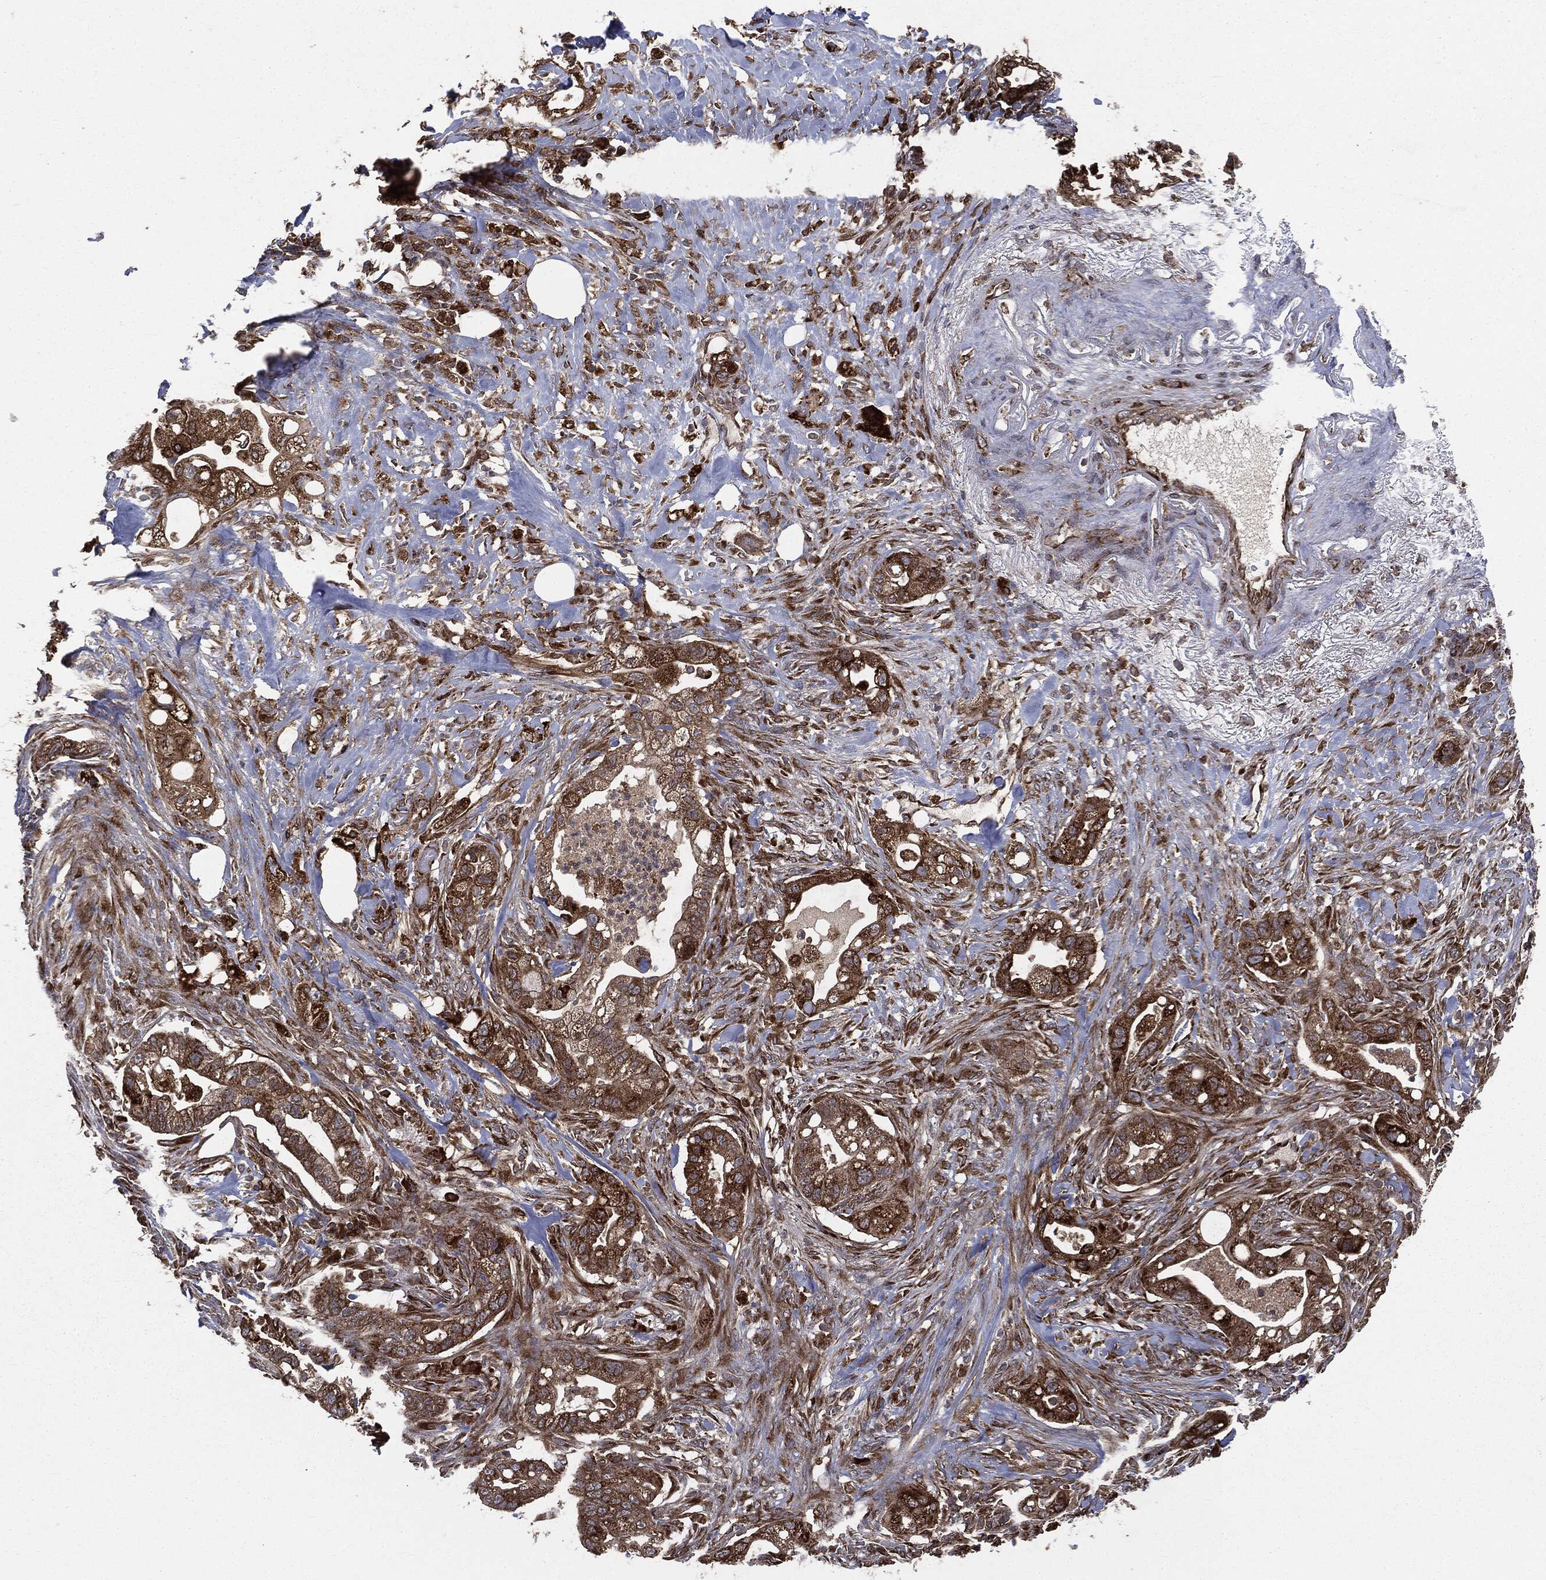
{"staining": {"intensity": "strong", "quantity": ">75%", "location": "cytoplasmic/membranous"}, "tissue": "pancreatic cancer", "cell_type": "Tumor cells", "image_type": "cancer", "snomed": [{"axis": "morphology", "description": "Adenocarcinoma, NOS"}, {"axis": "topography", "description": "Pancreas"}], "caption": "Immunohistochemical staining of human pancreatic cancer (adenocarcinoma) reveals strong cytoplasmic/membranous protein staining in about >75% of tumor cells.", "gene": "PLOD3", "patient": {"sex": "male", "age": 44}}